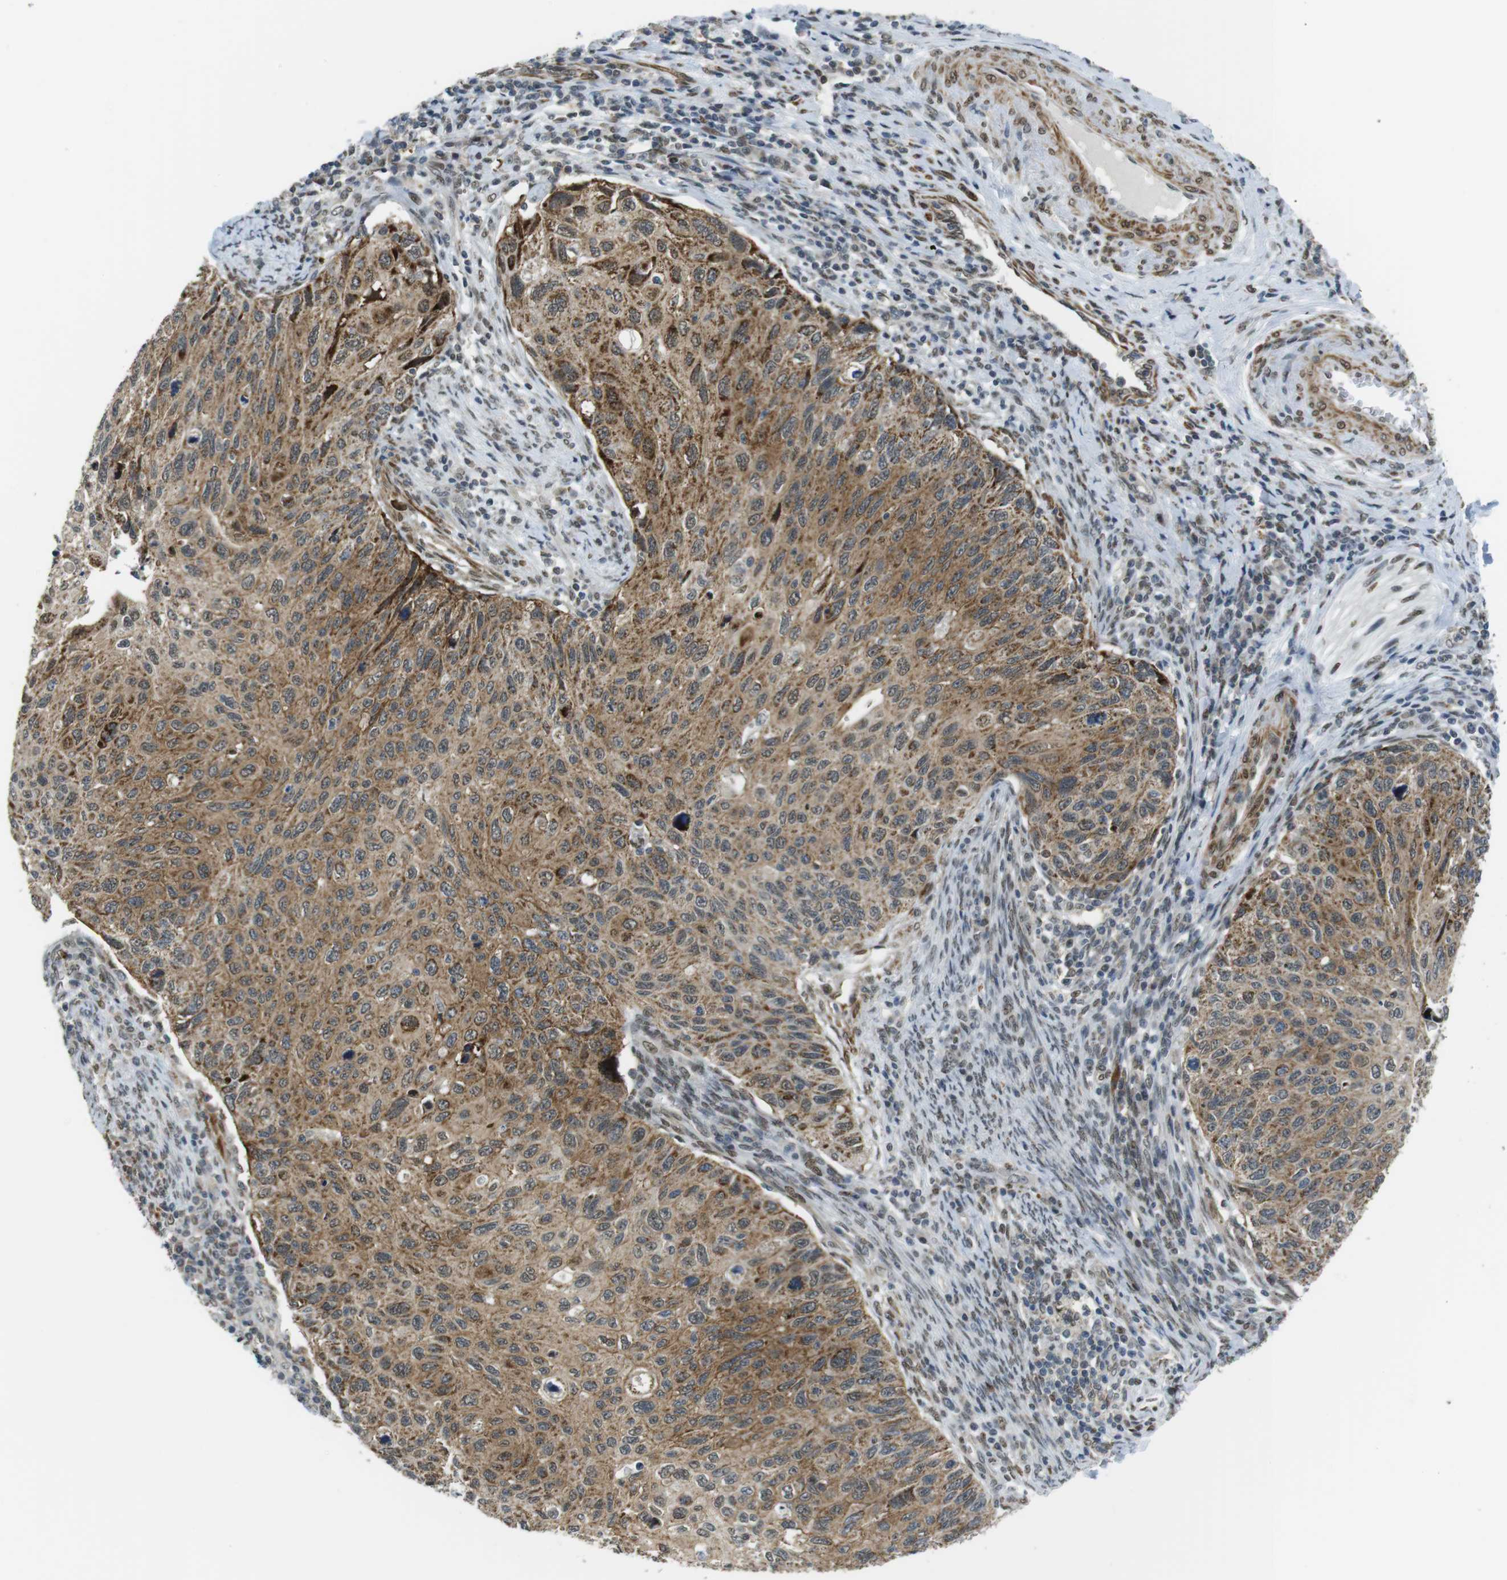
{"staining": {"intensity": "moderate", "quantity": ">75%", "location": "cytoplasmic/membranous"}, "tissue": "cervical cancer", "cell_type": "Tumor cells", "image_type": "cancer", "snomed": [{"axis": "morphology", "description": "Squamous cell carcinoma, NOS"}, {"axis": "topography", "description": "Cervix"}], "caption": "Tumor cells display moderate cytoplasmic/membranous staining in approximately >75% of cells in squamous cell carcinoma (cervical). The staining was performed using DAB to visualize the protein expression in brown, while the nuclei were stained in blue with hematoxylin (Magnification: 20x).", "gene": "USP7", "patient": {"sex": "female", "age": 70}}